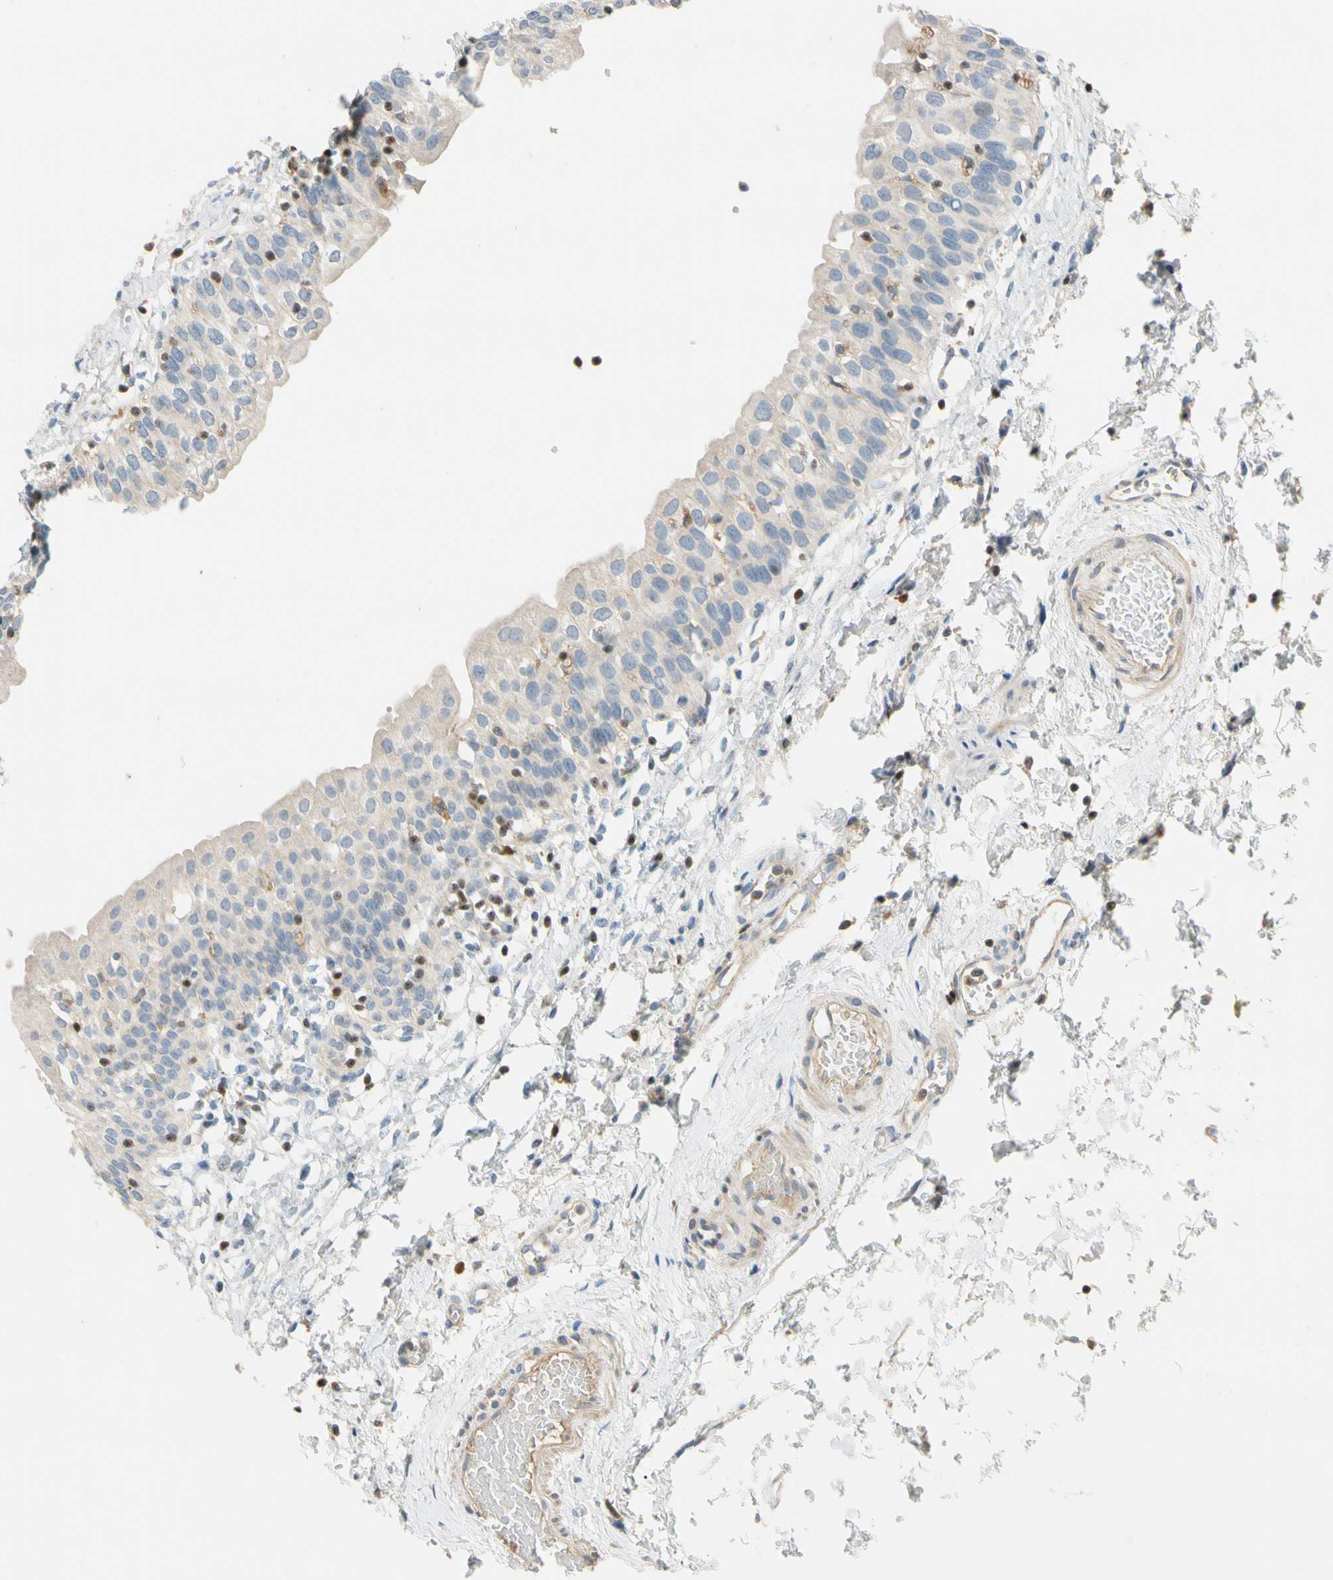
{"staining": {"intensity": "negative", "quantity": "none", "location": "none"}, "tissue": "urinary bladder", "cell_type": "Urothelial cells", "image_type": "normal", "snomed": [{"axis": "morphology", "description": "Normal tissue, NOS"}, {"axis": "topography", "description": "Urinary bladder"}], "caption": "Protein analysis of unremarkable urinary bladder shows no significant expression in urothelial cells.", "gene": "SP140", "patient": {"sex": "male", "age": 55}}